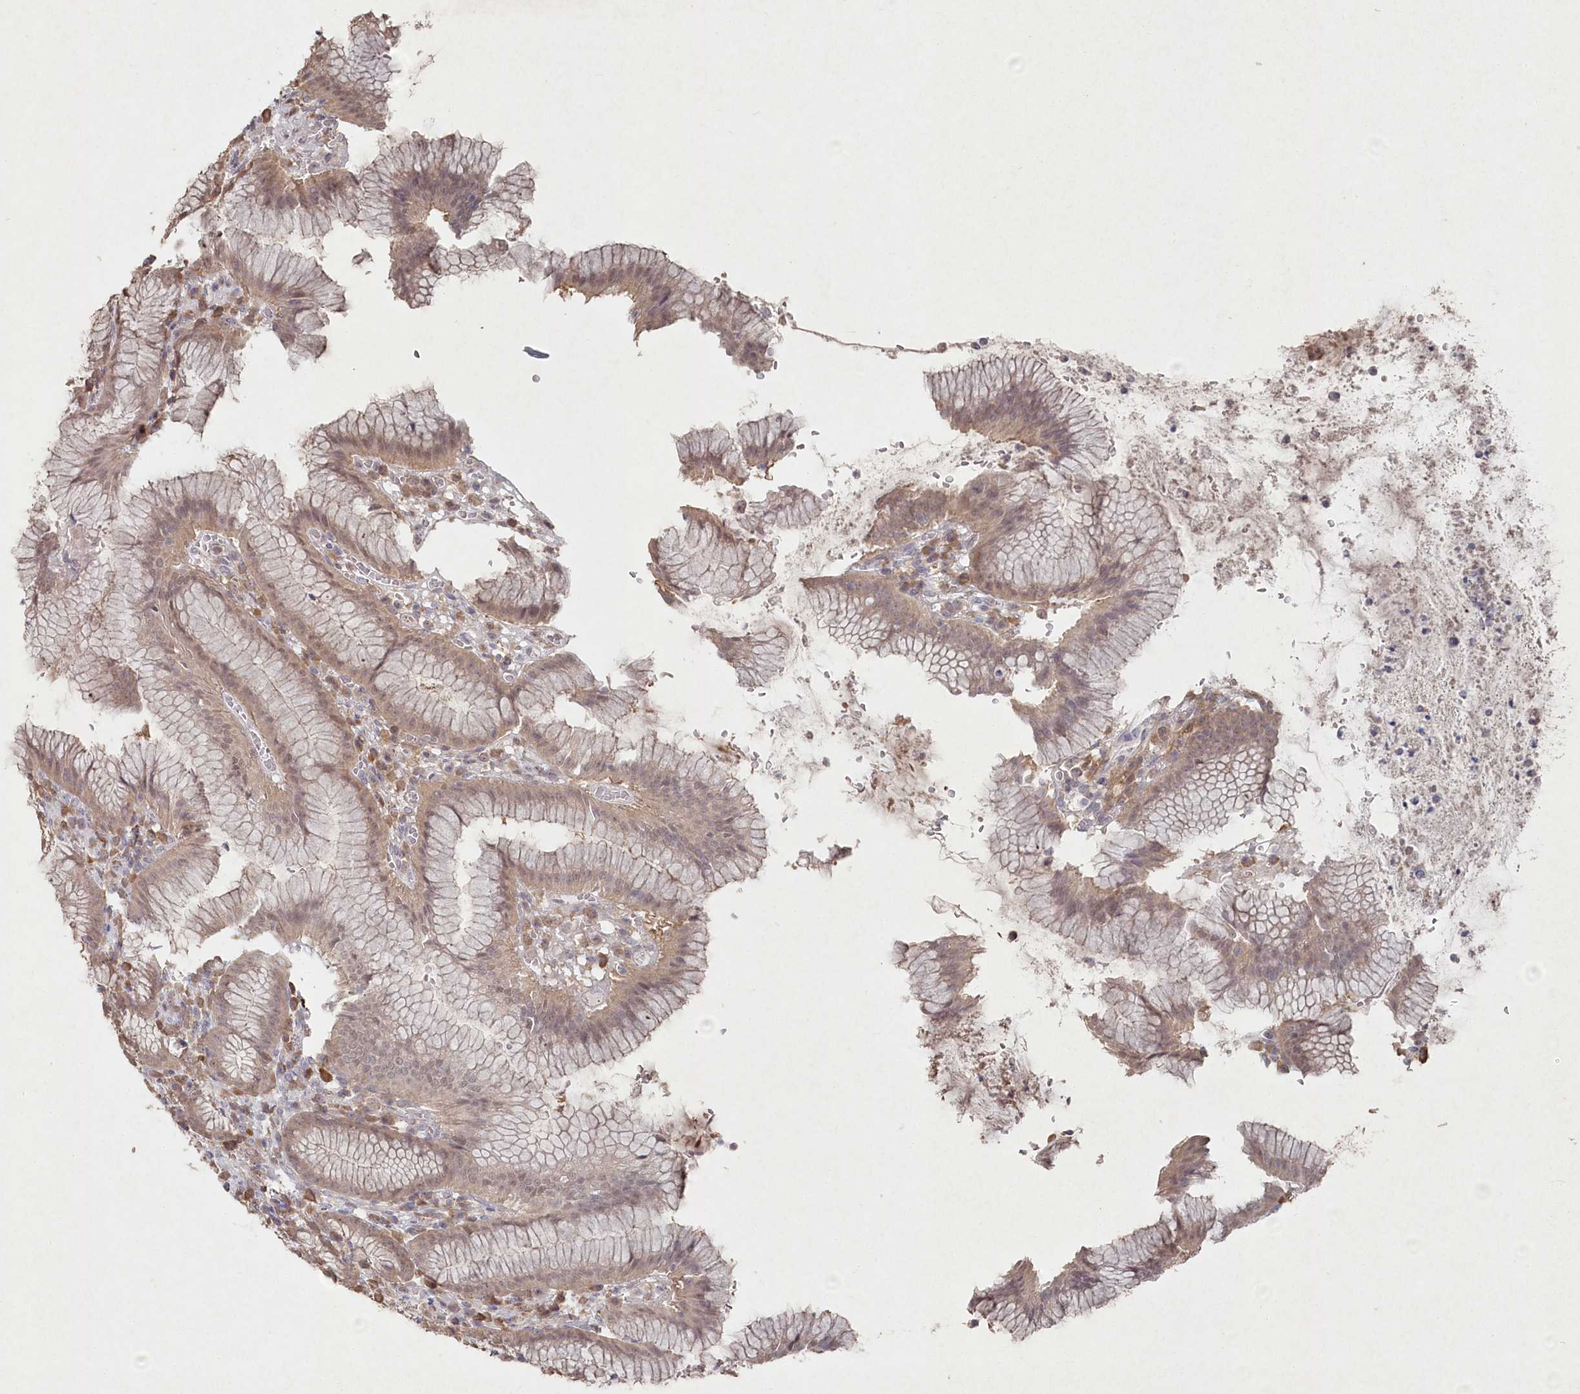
{"staining": {"intensity": "weak", "quantity": "25%-75%", "location": "cytoplasmic/membranous"}, "tissue": "stomach", "cell_type": "Glandular cells", "image_type": "normal", "snomed": [{"axis": "morphology", "description": "Normal tissue, NOS"}, {"axis": "topography", "description": "Stomach"}], "caption": "Weak cytoplasmic/membranous positivity is seen in about 25%-75% of glandular cells in normal stomach. The staining is performed using DAB brown chromogen to label protein expression. The nuclei are counter-stained blue using hematoxylin.", "gene": "TGFBRAP1", "patient": {"sex": "male", "age": 55}}